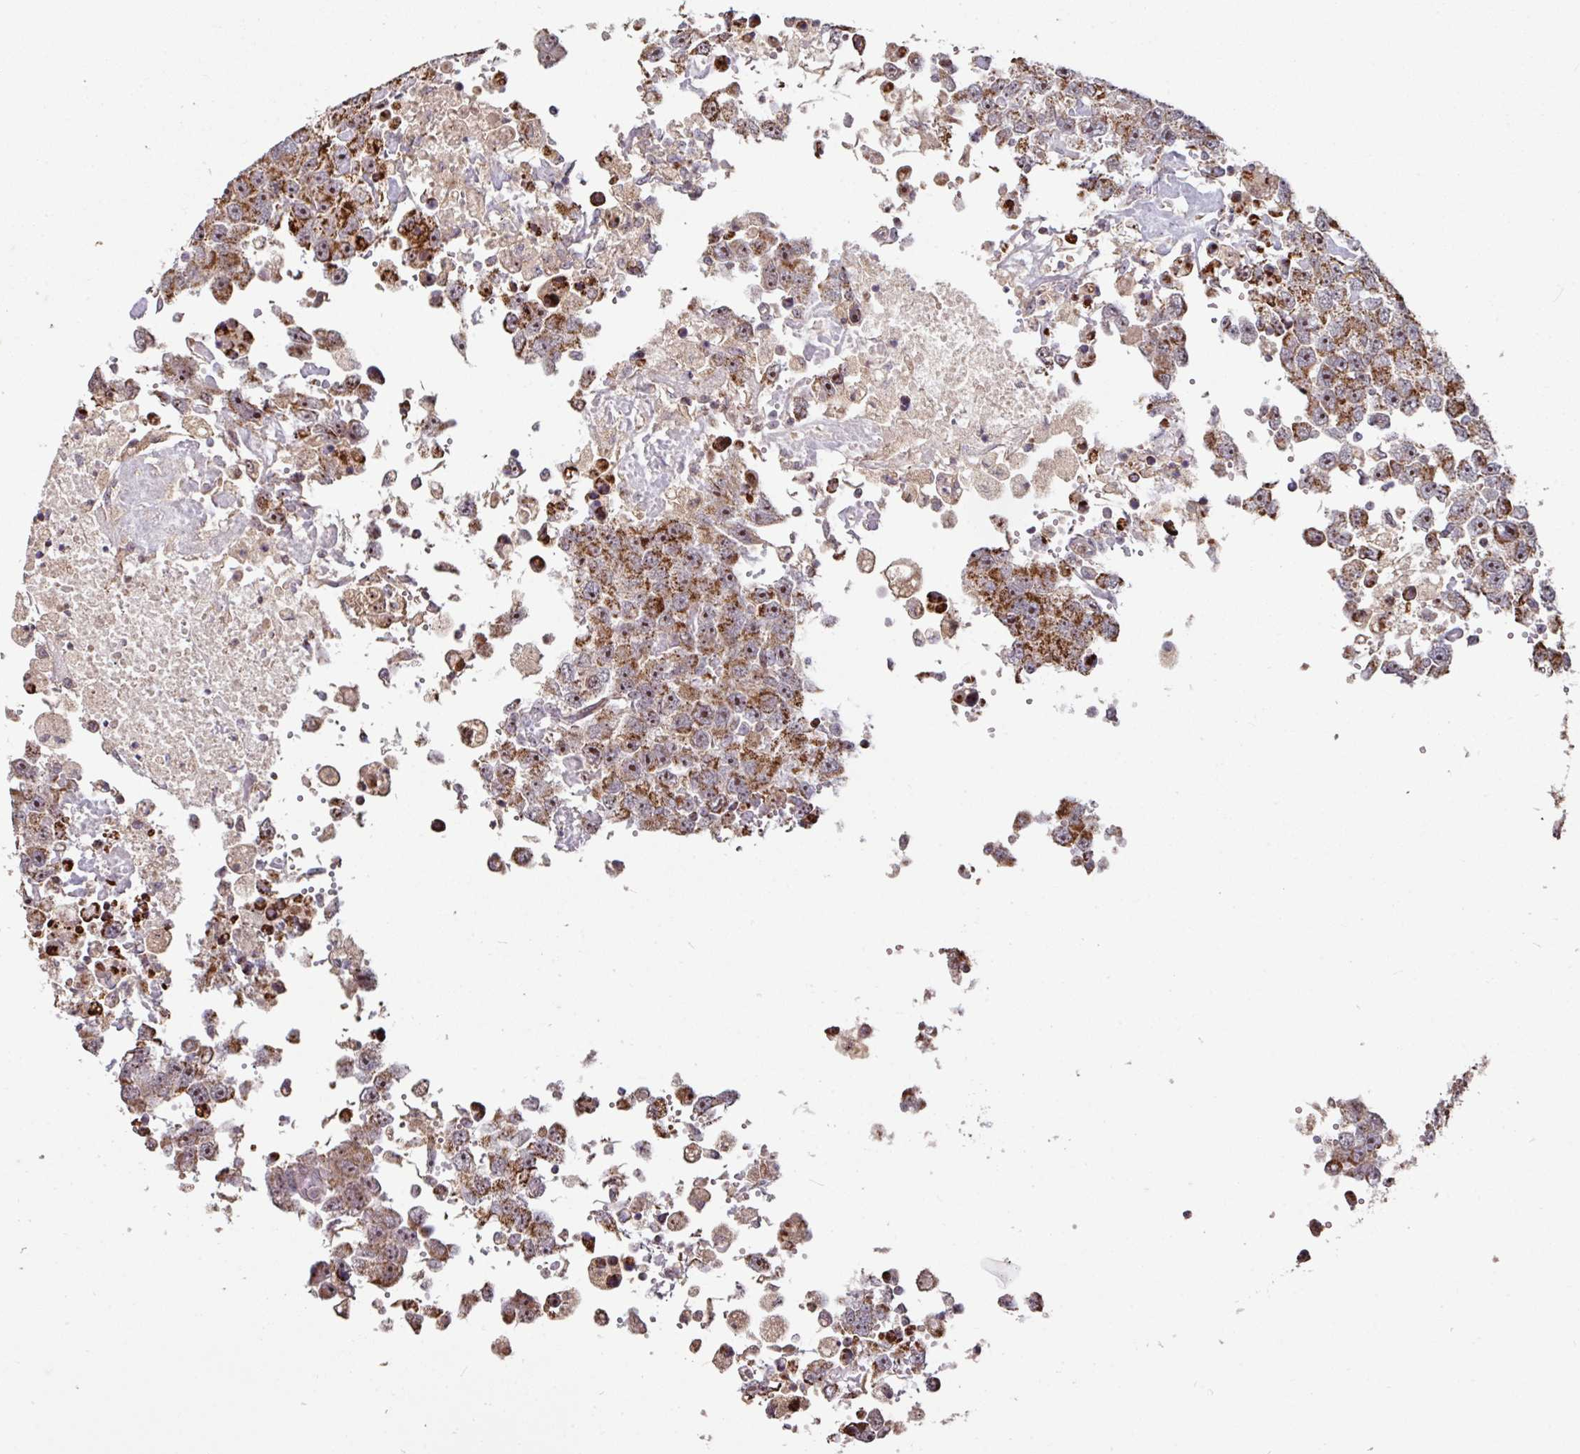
{"staining": {"intensity": "strong", "quantity": ">75%", "location": "cytoplasmic/membranous"}, "tissue": "testis cancer", "cell_type": "Tumor cells", "image_type": "cancer", "snomed": [{"axis": "morphology", "description": "Carcinoma, Embryonal, NOS"}, {"axis": "topography", "description": "Testis"}], "caption": "A micrograph of testis embryonal carcinoma stained for a protein displays strong cytoplasmic/membranous brown staining in tumor cells. (DAB (3,3'-diaminobenzidine) = brown stain, brightfield microscopy at high magnification).", "gene": "OR2D3", "patient": {"sex": "male", "age": 83}}